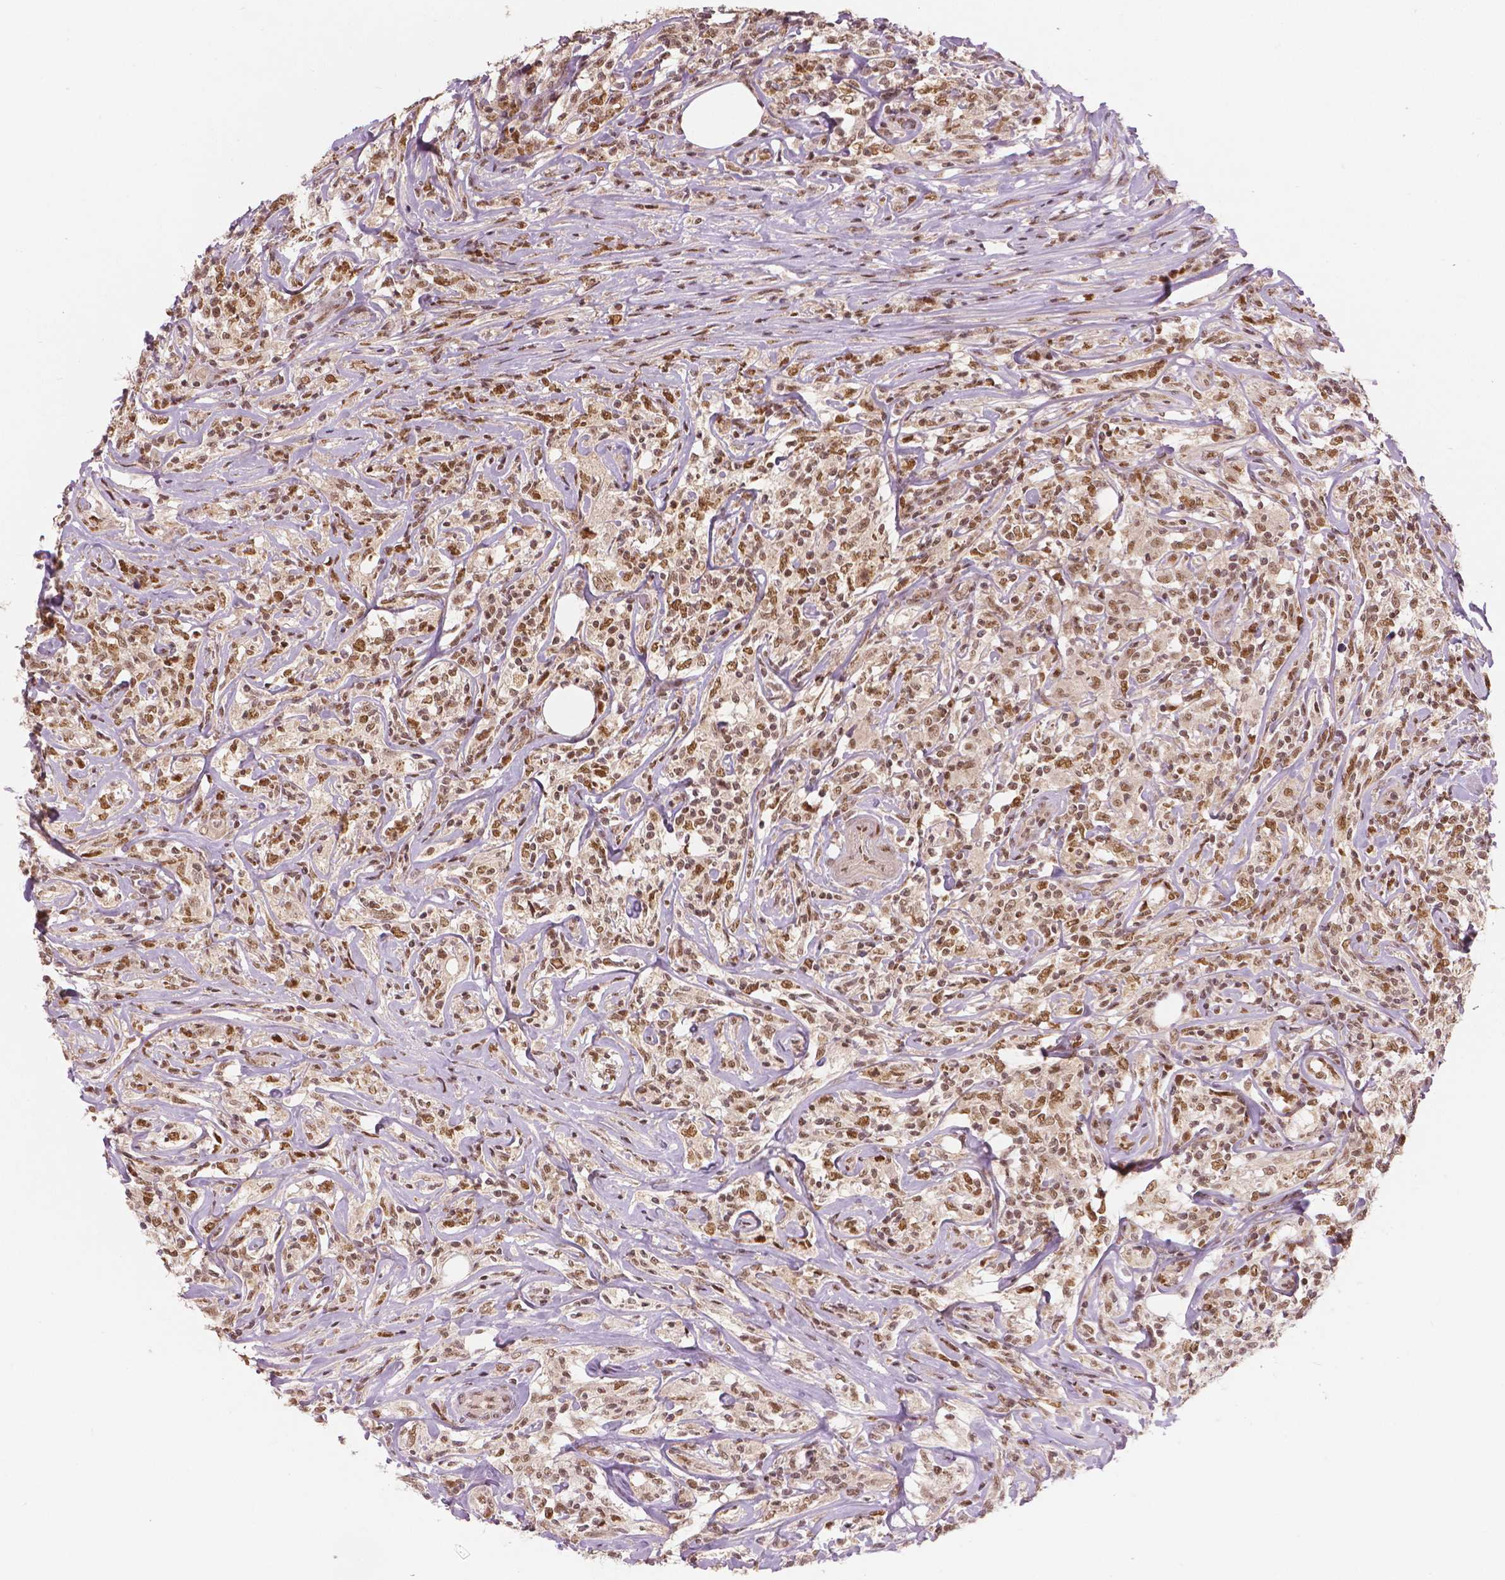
{"staining": {"intensity": "moderate", "quantity": ">75%", "location": "nuclear"}, "tissue": "lymphoma", "cell_type": "Tumor cells", "image_type": "cancer", "snomed": [{"axis": "morphology", "description": "Malignant lymphoma, non-Hodgkin's type, High grade"}, {"axis": "topography", "description": "Lymph node"}], "caption": "High-grade malignant lymphoma, non-Hodgkin's type was stained to show a protein in brown. There is medium levels of moderate nuclear expression in approximately >75% of tumor cells. The staining was performed using DAB to visualize the protein expression in brown, while the nuclei were stained in blue with hematoxylin (Magnification: 20x).", "gene": "NSD2", "patient": {"sex": "female", "age": 84}}